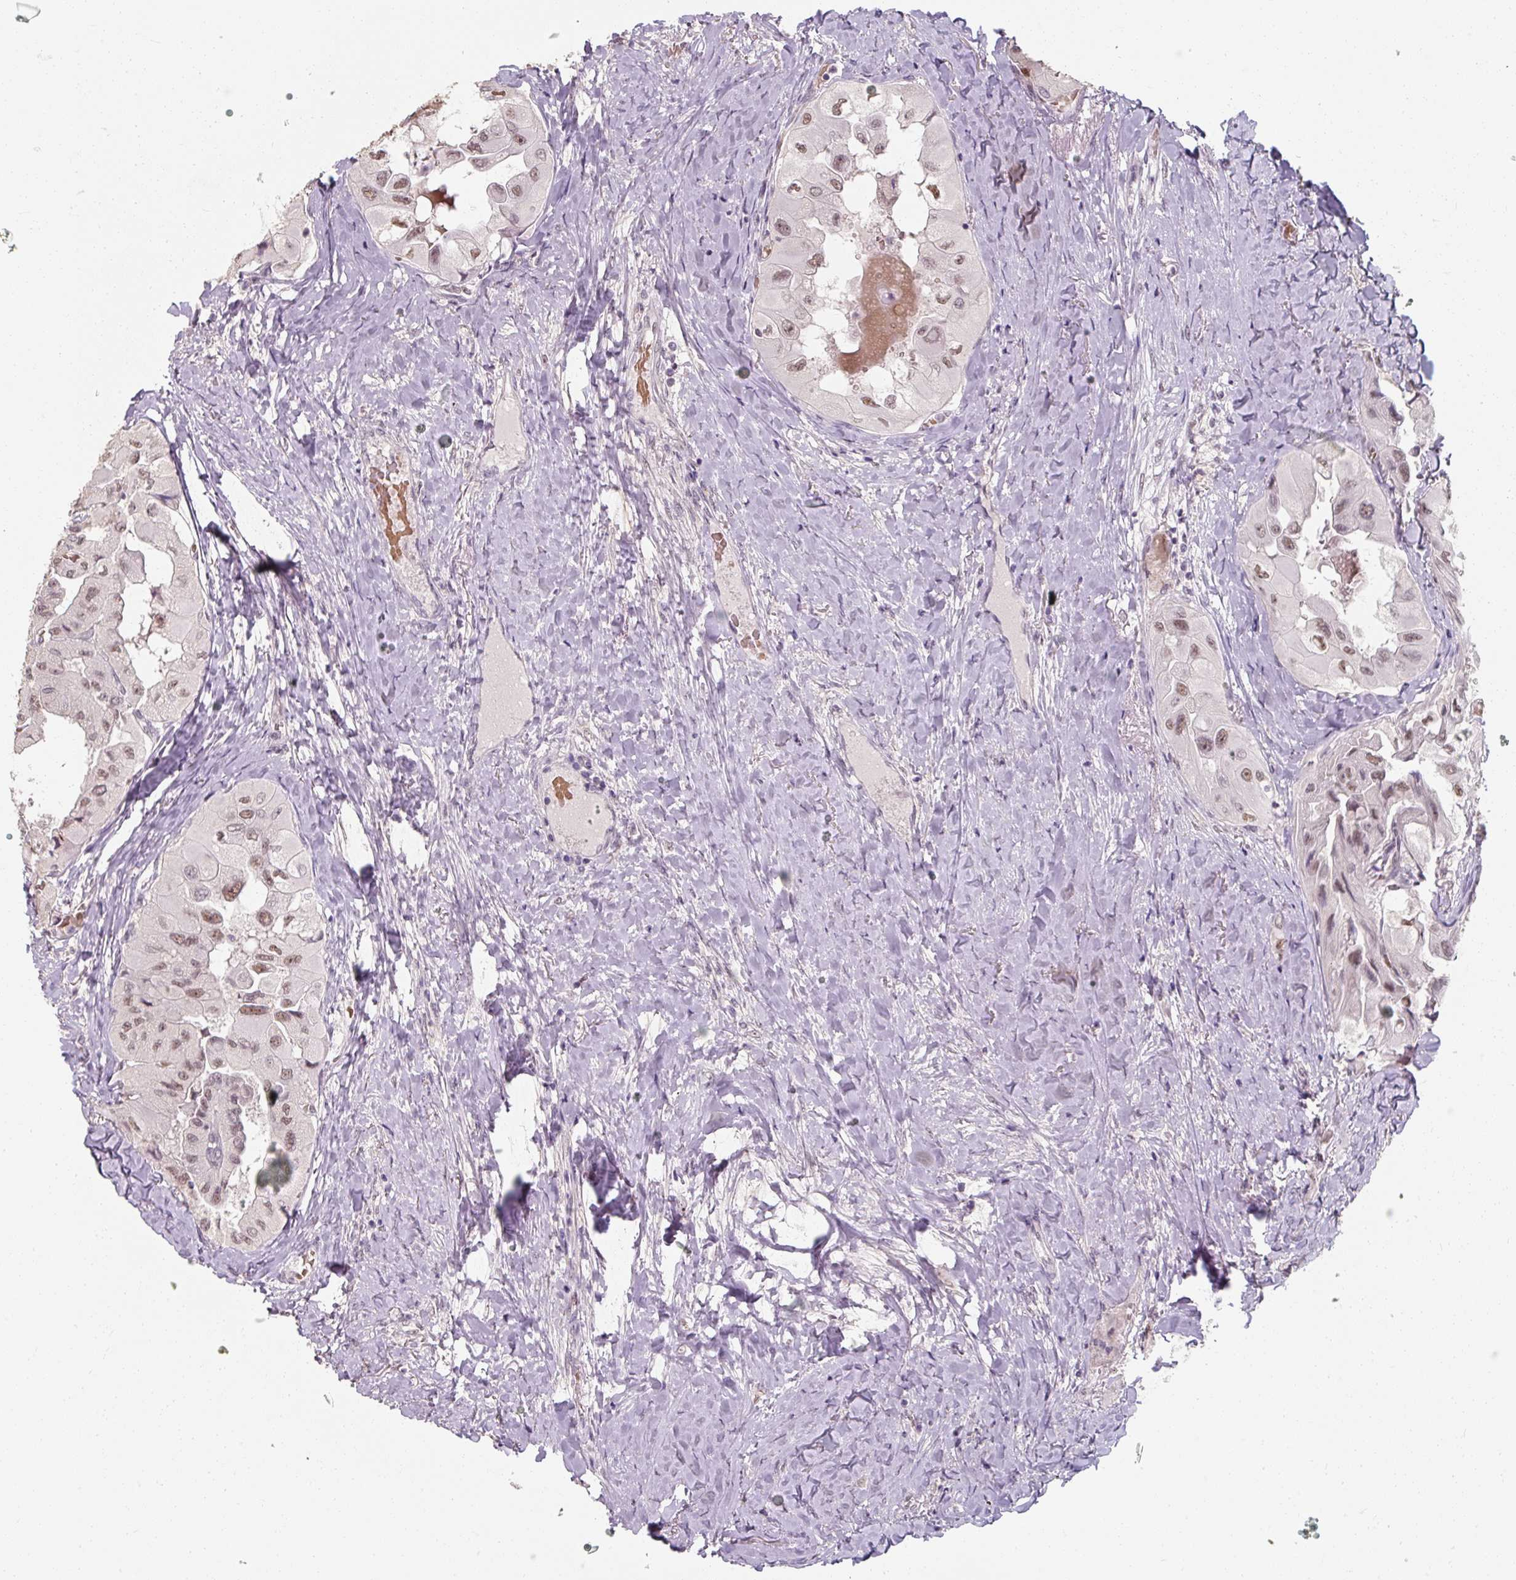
{"staining": {"intensity": "moderate", "quantity": "25%-75%", "location": "nuclear"}, "tissue": "thyroid cancer", "cell_type": "Tumor cells", "image_type": "cancer", "snomed": [{"axis": "morphology", "description": "Normal tissue, NOS"}, {"axis": "morphology", "description": "Papillary adenocarcinoma, NOS"}, {"axis": "topography", "description": "Thyroid gland"}], "caption": "Thyroid cancer stained with a brown dye shows moderate nuclear positive staining in approximately 25%-75% of tumor cells.", "gene": "ZFTRAF1", "patient": {"sex": "female", "age": 59}}